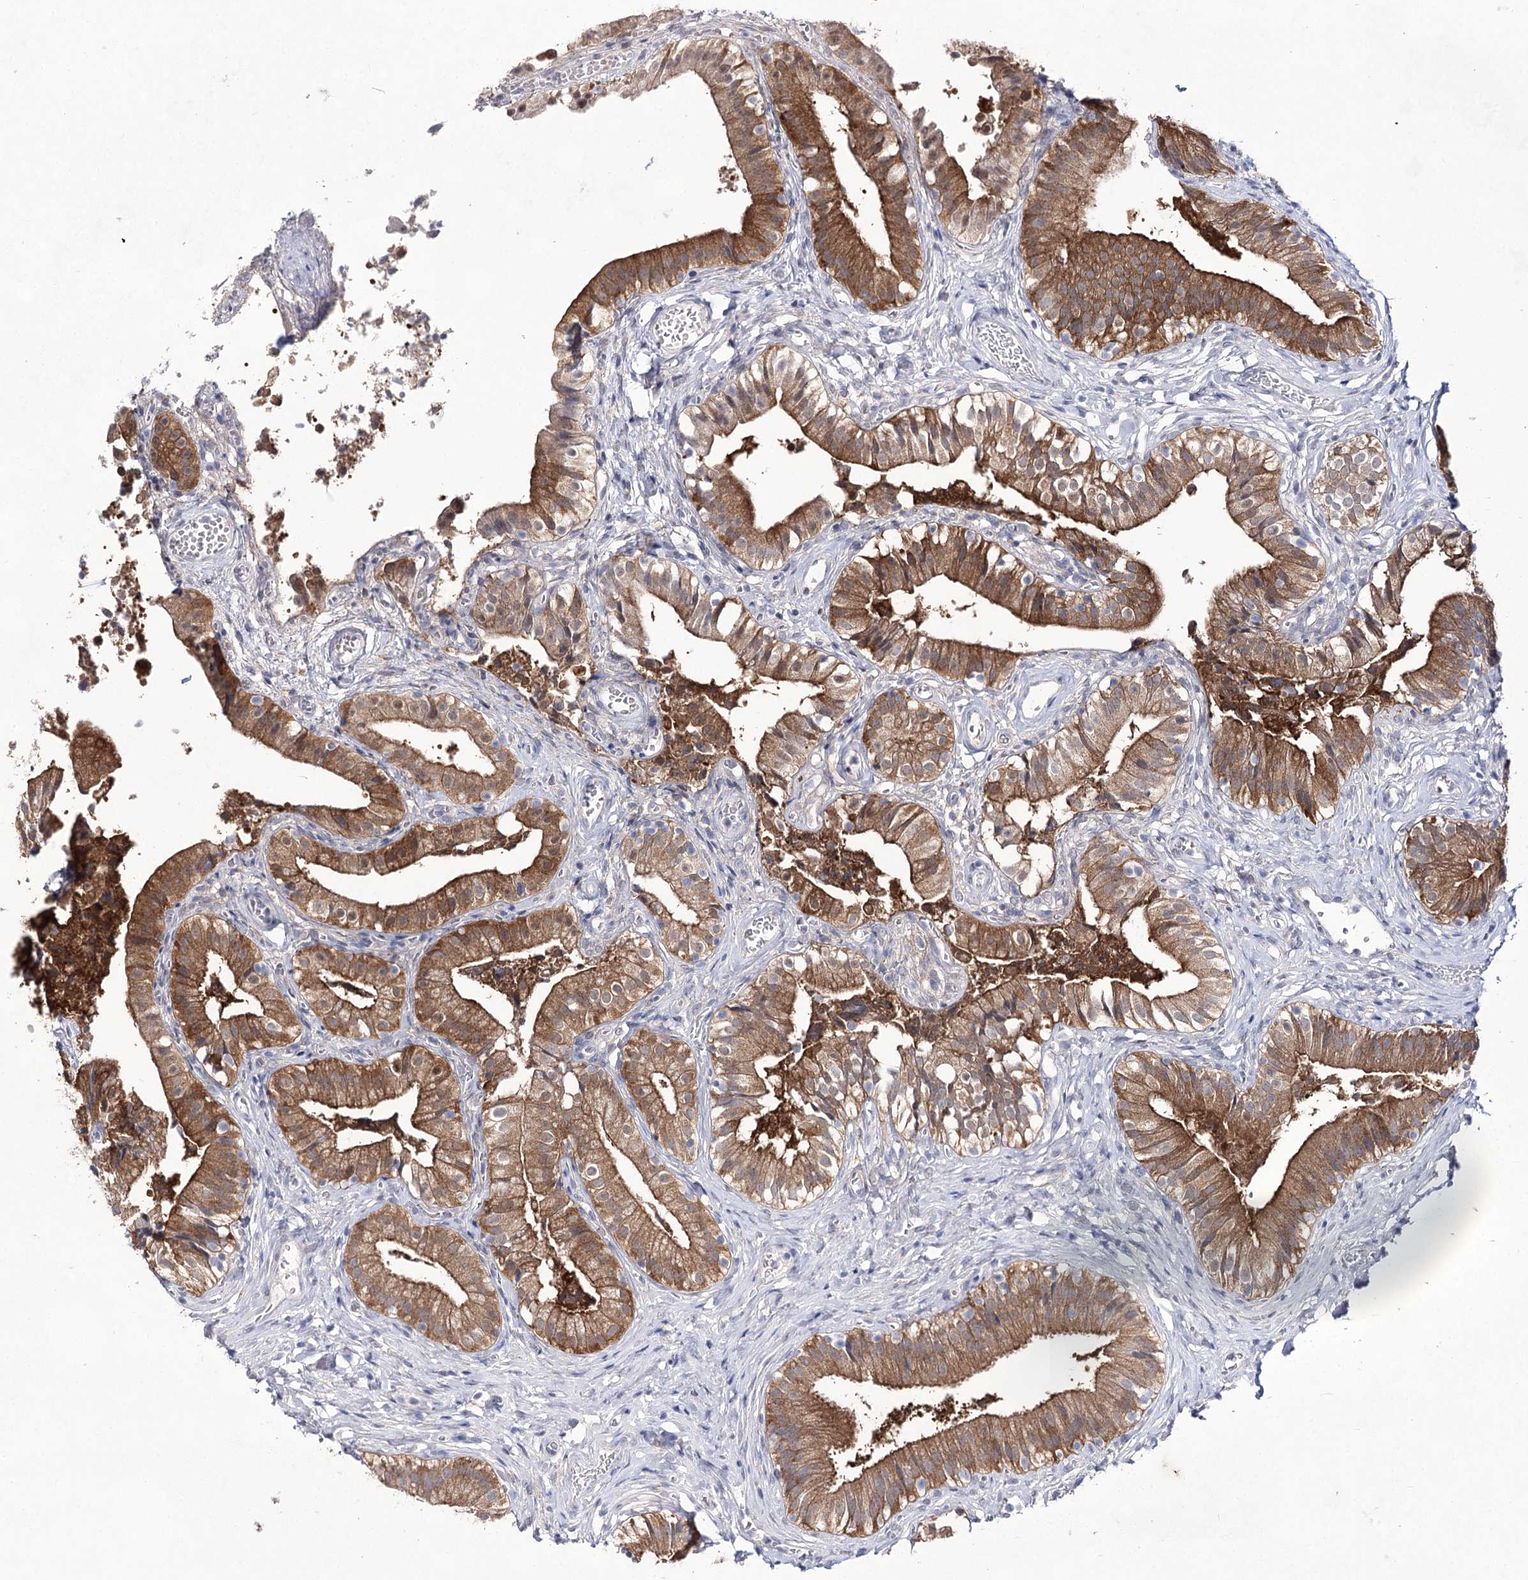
{"staining": {"intensity": "moderate", "quantity": ">75%", "location": "cytoplasmic/membranous"}, "tissue": "gallbladder", "cell_type": "Glandular cells", "image_type": "normal", "snomed": [{"axis": "morphology", "description": "Normal tissue, NOS"}, {"axis": "topography", "description": "Gallbladder"}], "caption": "The micrograph shows a brown stain indicating the presence of a protein in the cytoplasmic/membranous of glandular cells in gallbladder.", "gene": "UGDH", "patient": {"sex": "female", "age": 47}}